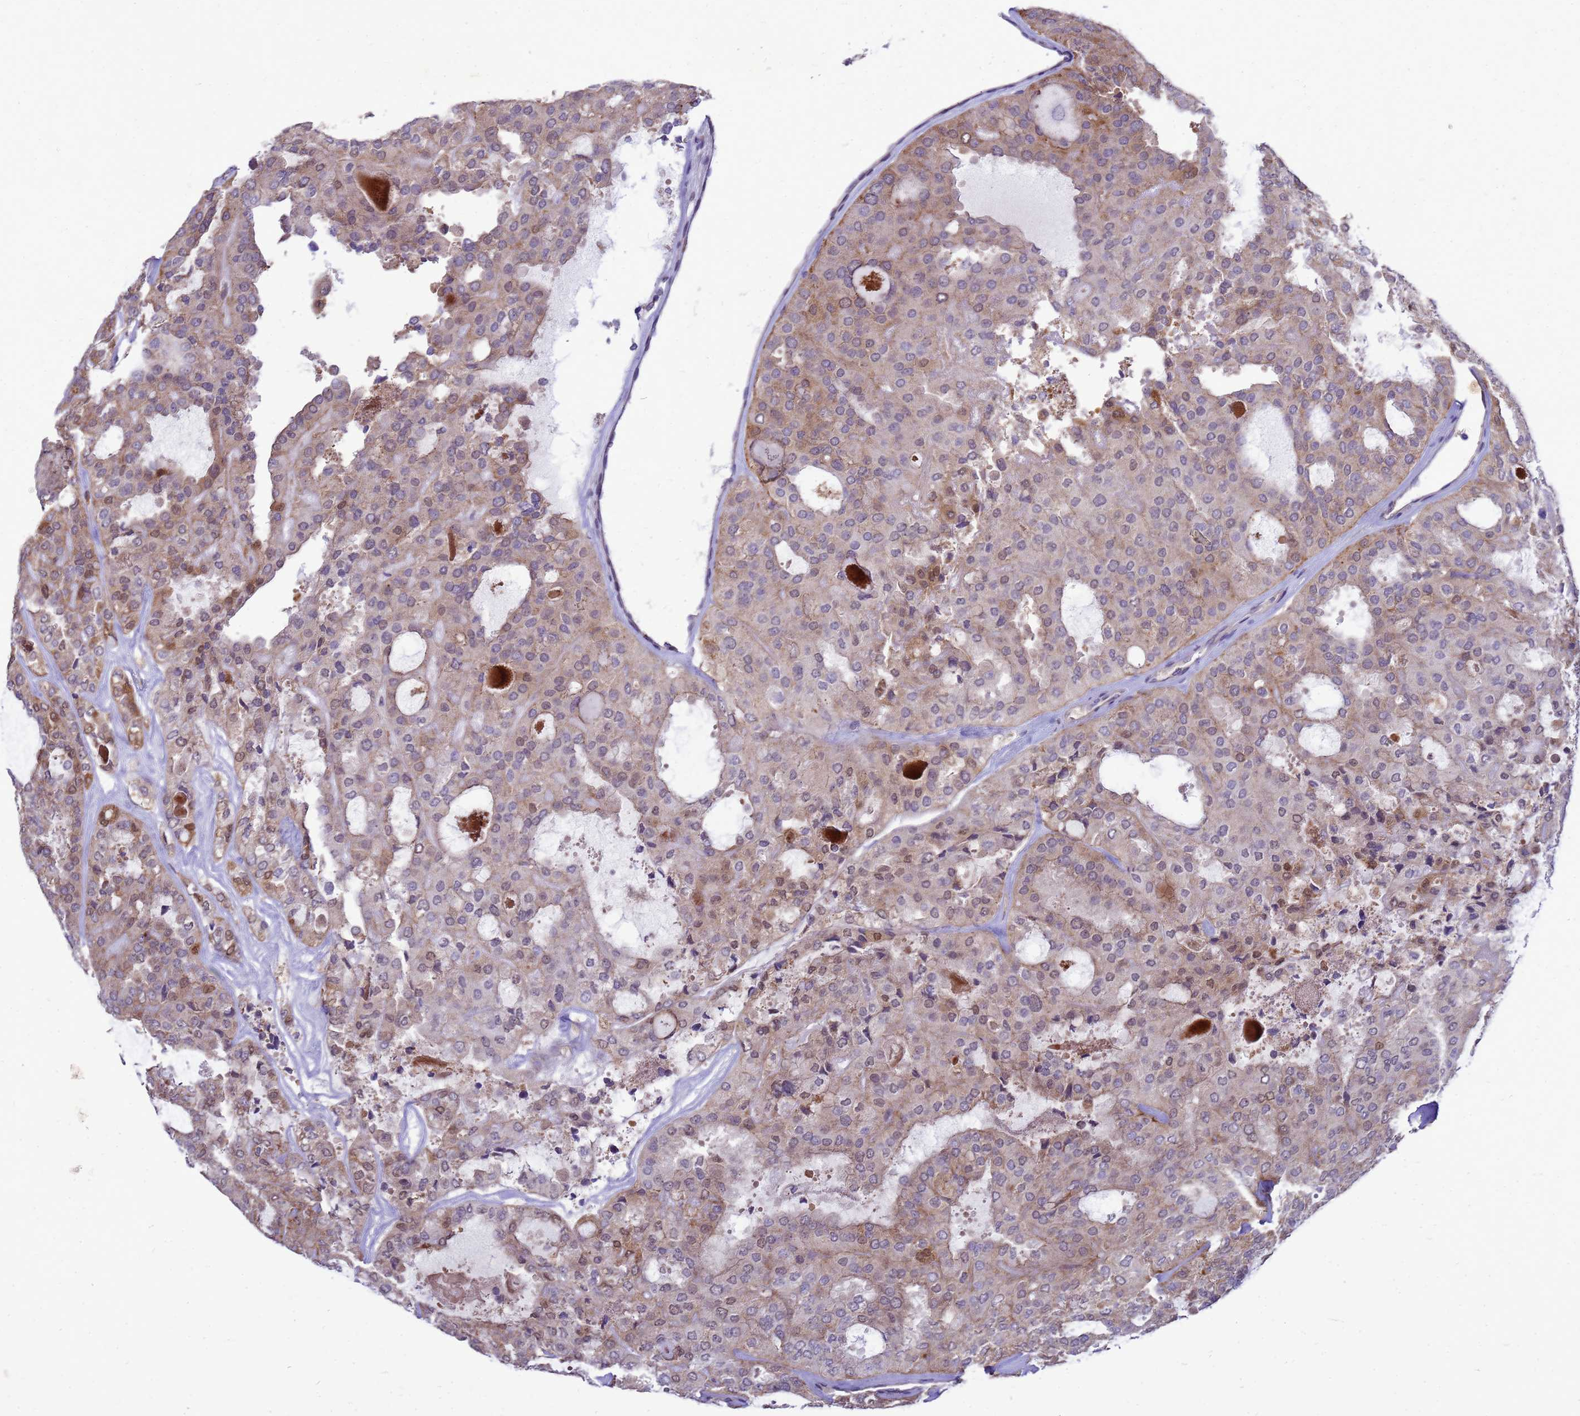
{"staining": {"intensity": "moderate", "quantity": "25%-75%", "location": "cytoplasmic/membranous,nuclear"}, "tissue": "thyroid cancer", "cell_type": "Tumor cells", "image_type": "cancer", "snomed": [{"axis": "morphology", "description": "Follicular adenoma carcinoma, NOS"}, {"axis": "topography", "description": "Thyroid gland"}], "caption": "Immunohistochemistry (IHC) (DAB (3,3'-diaminobenzidine)) staining of thyroid cancer (follicular adenoma carcinoma) reveals moderate cytoplasmic/membranous and nuclear protein expression in approximately 25%-75% of tumor cells. Nuclei are stained in blue.", "gene": "EIF4EBP3", "patient": {"sex": "male", "age": 75}}